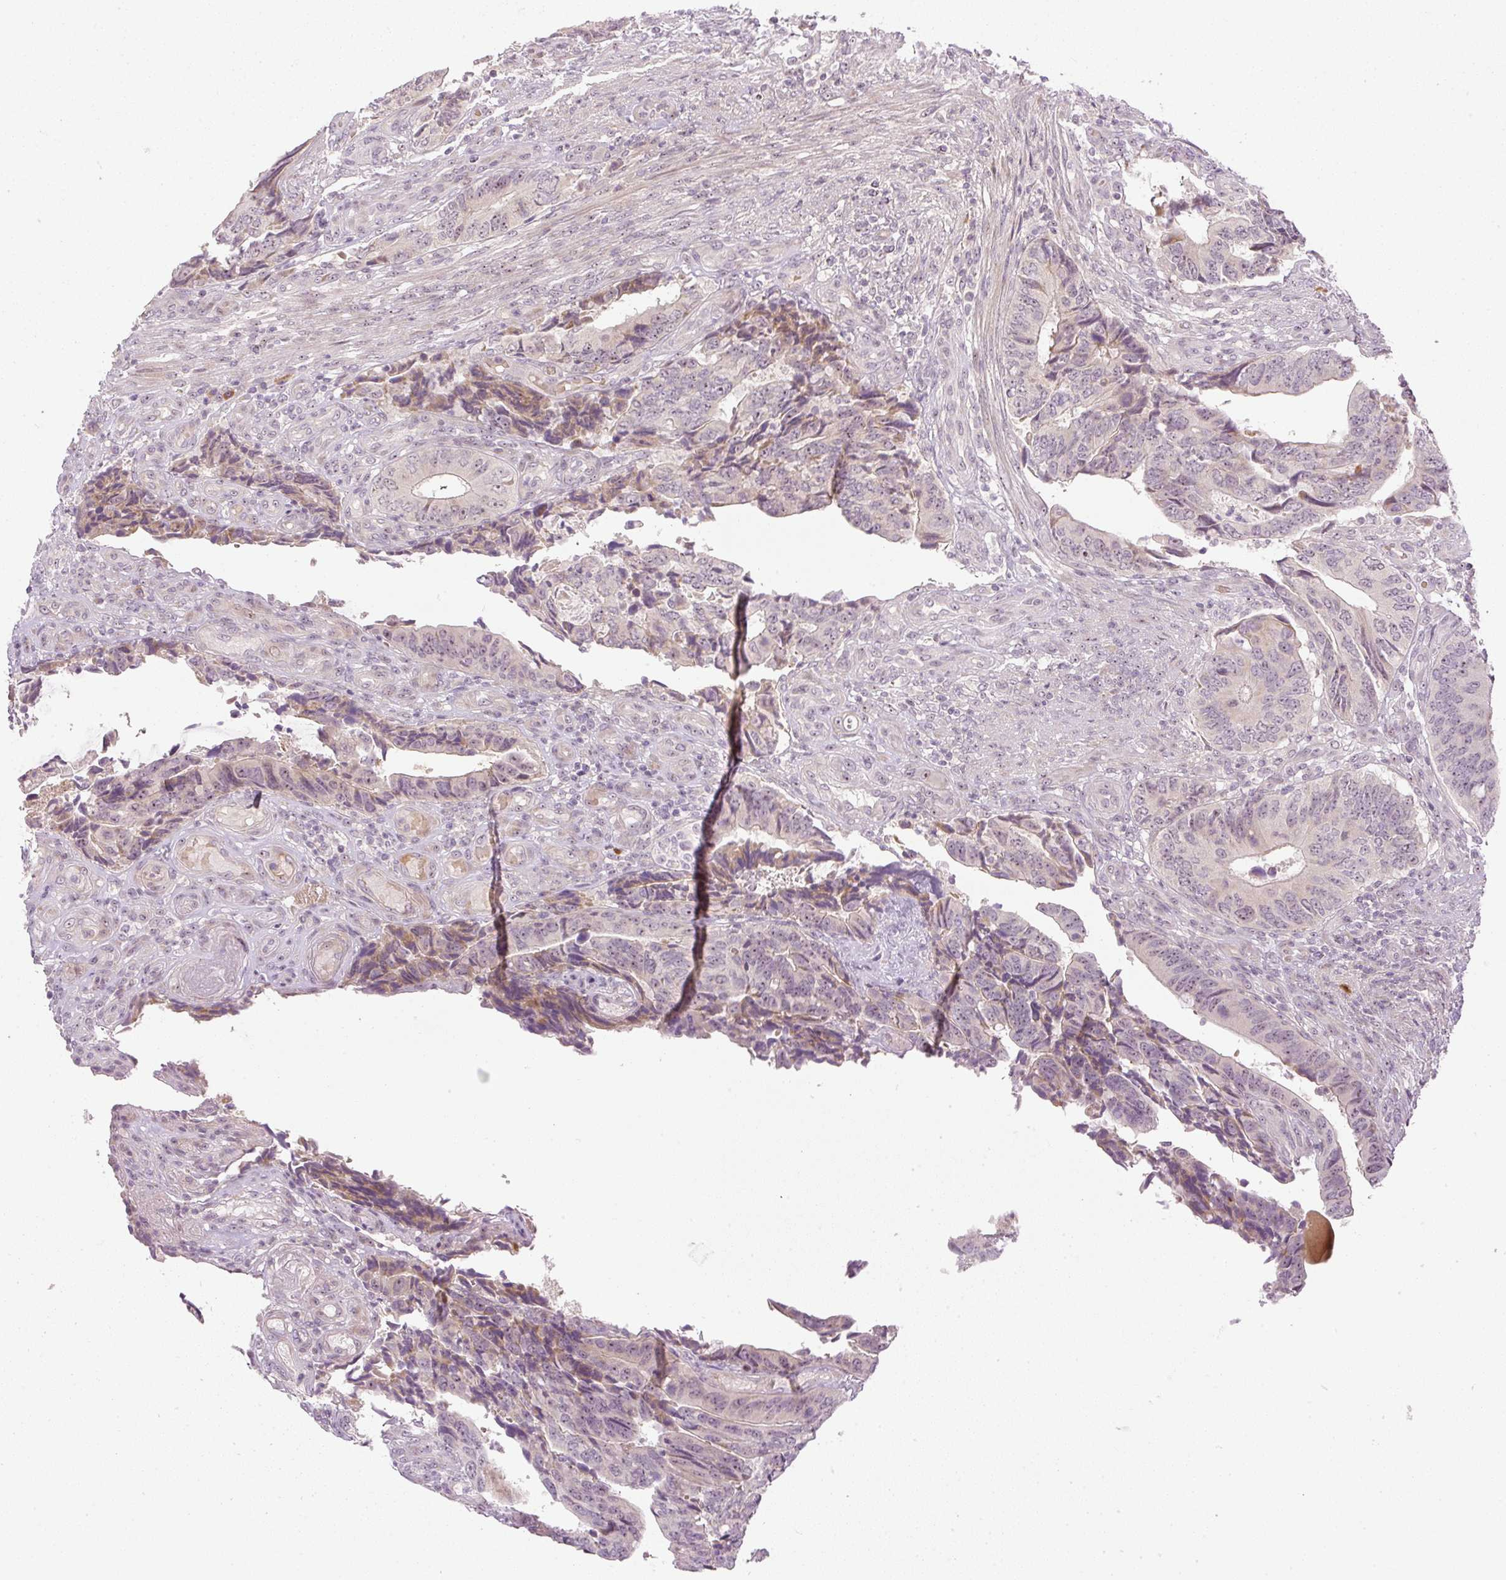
{"staining": {"intensity": "moderate", "quantity": "<25%", "location": "cytoplasmic/membranous,nuclear"}, "tissue": "colorectal cancer", "cell_type": "Tumor cells", "image_type": "cancer", "snomed": [{"axis": "morphology", "description": "Adenocarcinoma, NOS"}, {"axis": "topography", "description": "Colon"}], "caption": "Immunohistochemistry photomicrograph of adenocarcinoma (colorectal) stained for a protein (brown), which displays low levels of moderate cytoplasmic/membranous and nuclear expression in approximately <25% of tumor cells.", "gene": "AAR2", "patient": {"sex": "male", "age": 87}}